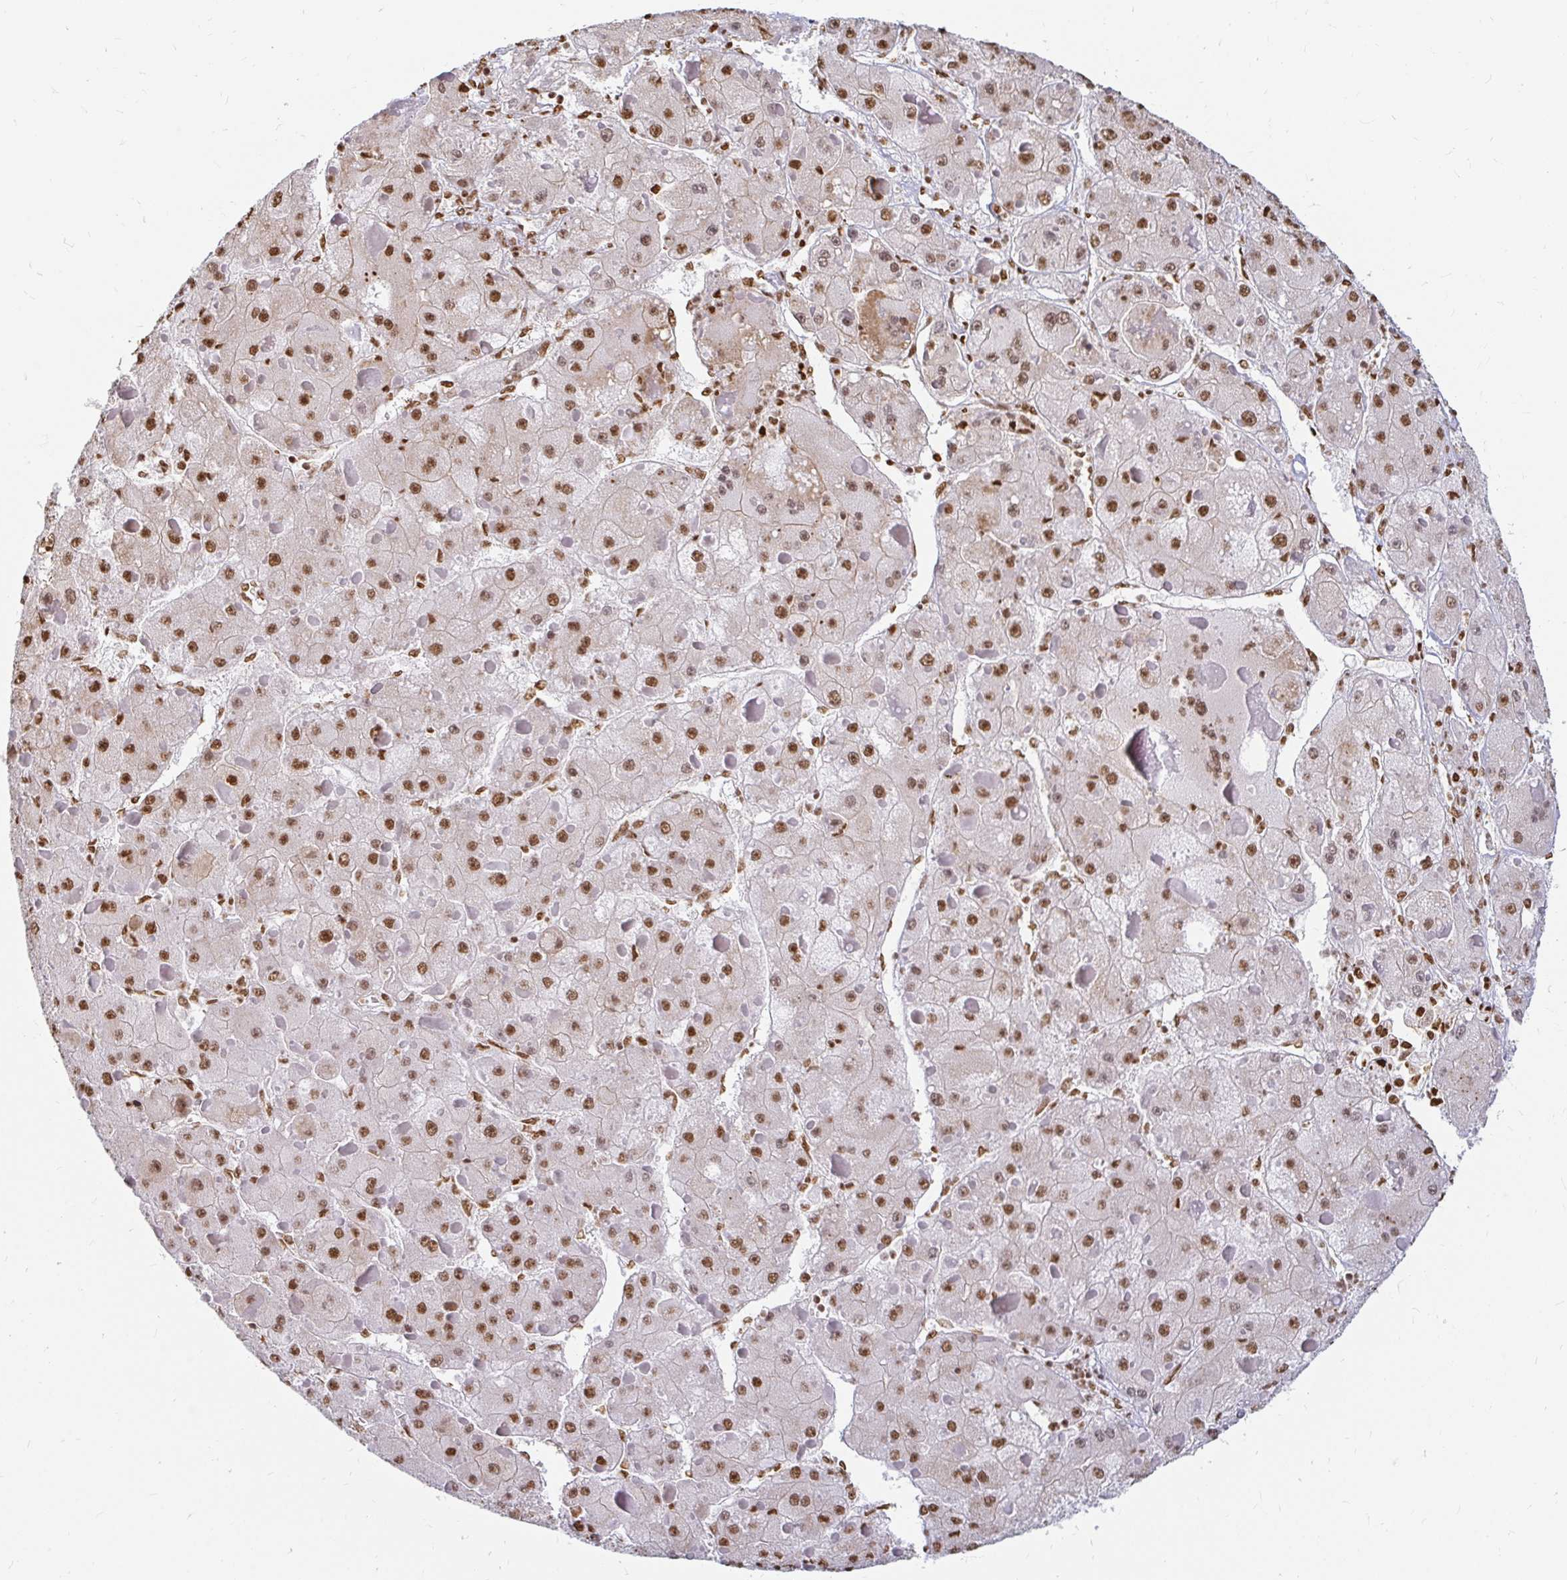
{"staining": {"intensity": "moderate", "quantity": ">75%", "location": "nuclear"}, "tissue": "liver cancer", "cell_type": "Tumor cells", "image_type": "cancer", "snomed": [{"axis": "morphology", "description": "Carcinoma, Hepatocellular, NOS"}, {"axis": "topography", "description": "Liver"}], "caption": "The histopathology image shows immunohistochemical staining of hepatocellular carcinoma (liver). There is moderate nuclear expression is appreciated in about >75% of tumor cells.", "gene": "HNRNPU", "patient": {"sex": "female", "age": 73}}